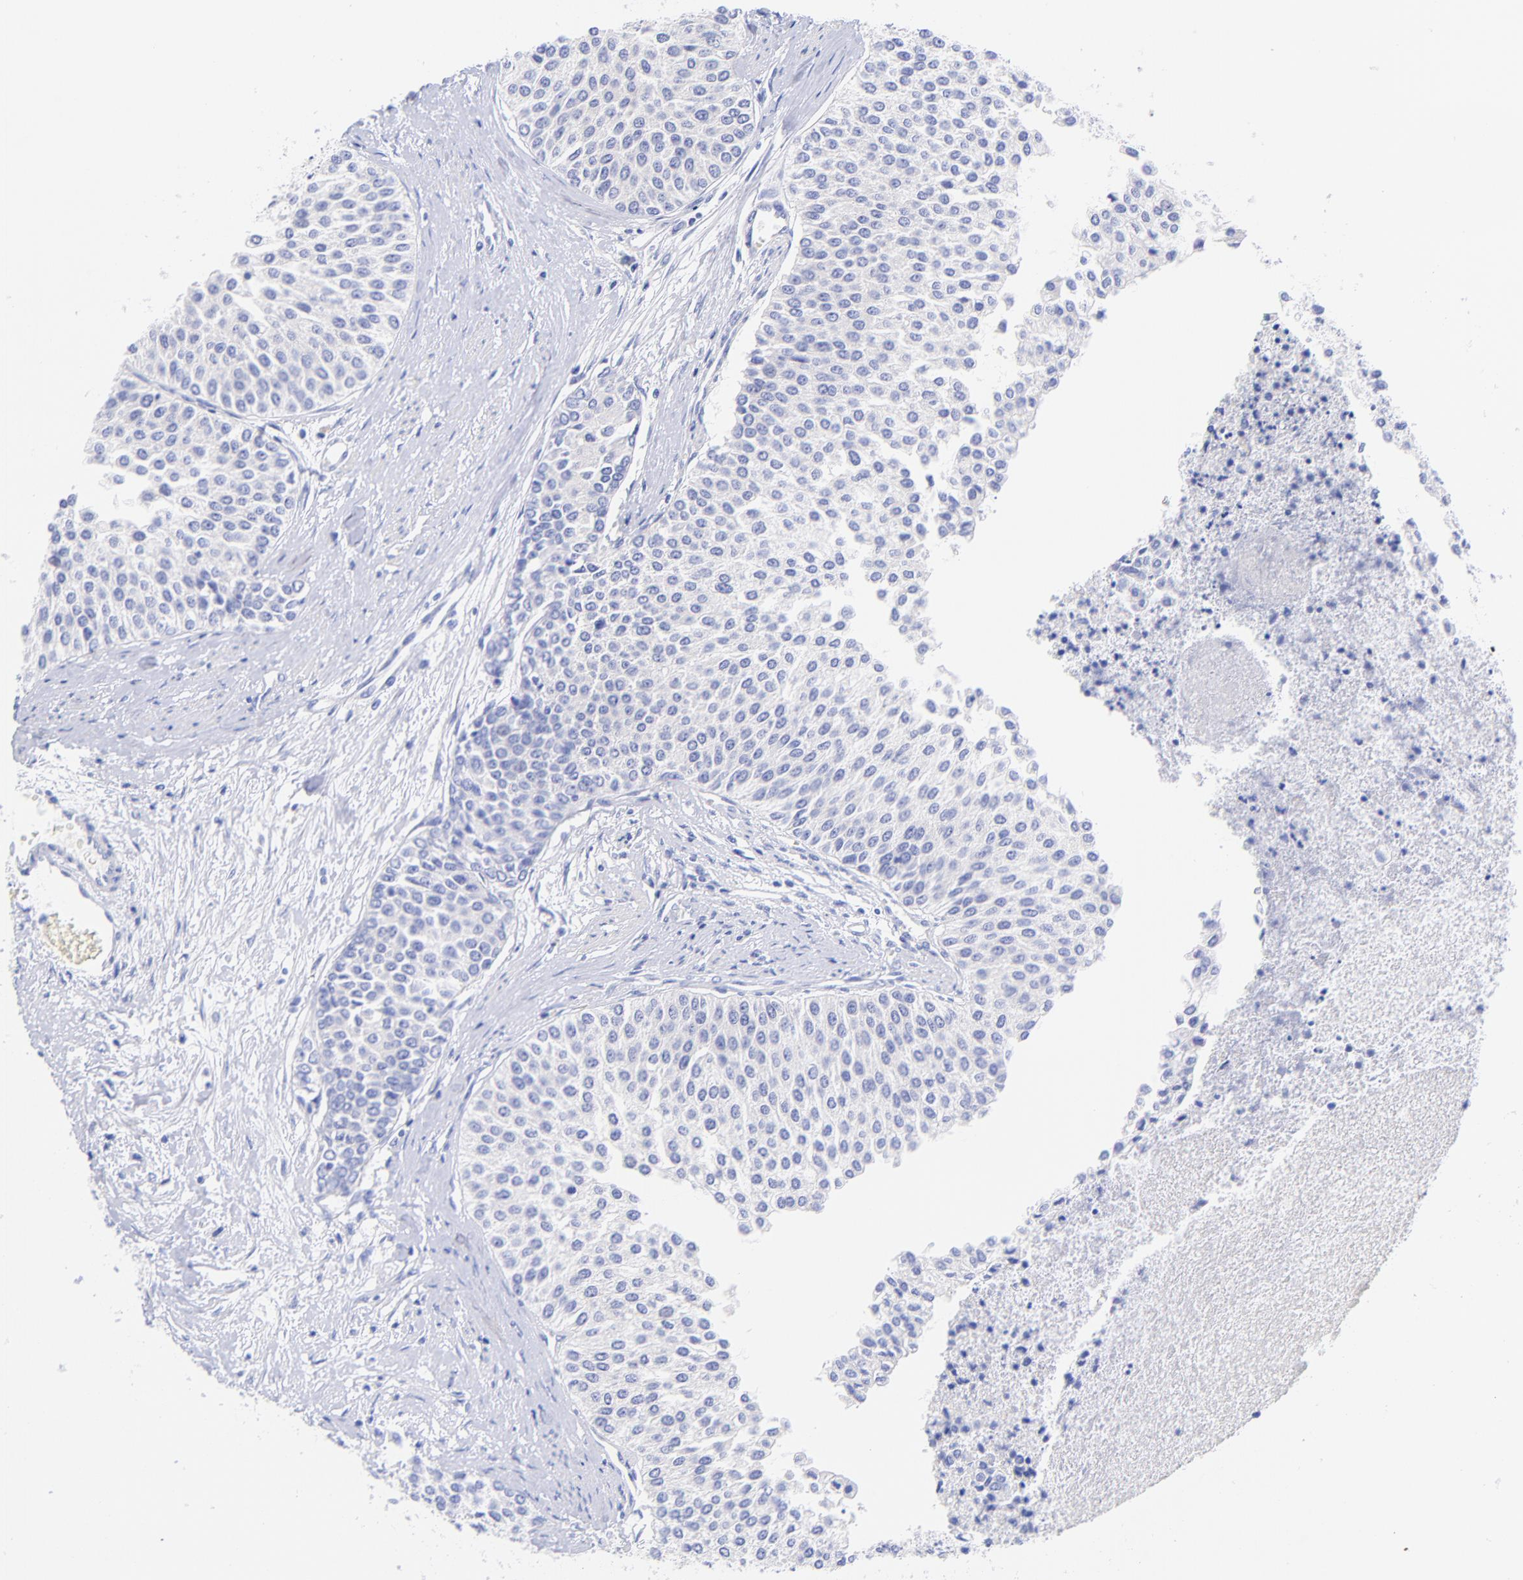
{"staining": {"intensity": "negative", "quantity": "none", "location": "none"}, "tissue": "urothelial cancer", "cell_type": "Tumor cells", "image_type": "cancer", "snomed": [{"axis": "morphology", "description": "Urothelial carcinoma, Low grade"}, {"axis": "topography", "description": "Urinary bladder"}], "caption": "Tumor cells show no significant protein staining in urothelial cancer.", "gene": "GPHN", "patient": {"sex": "female", "age": 73}}